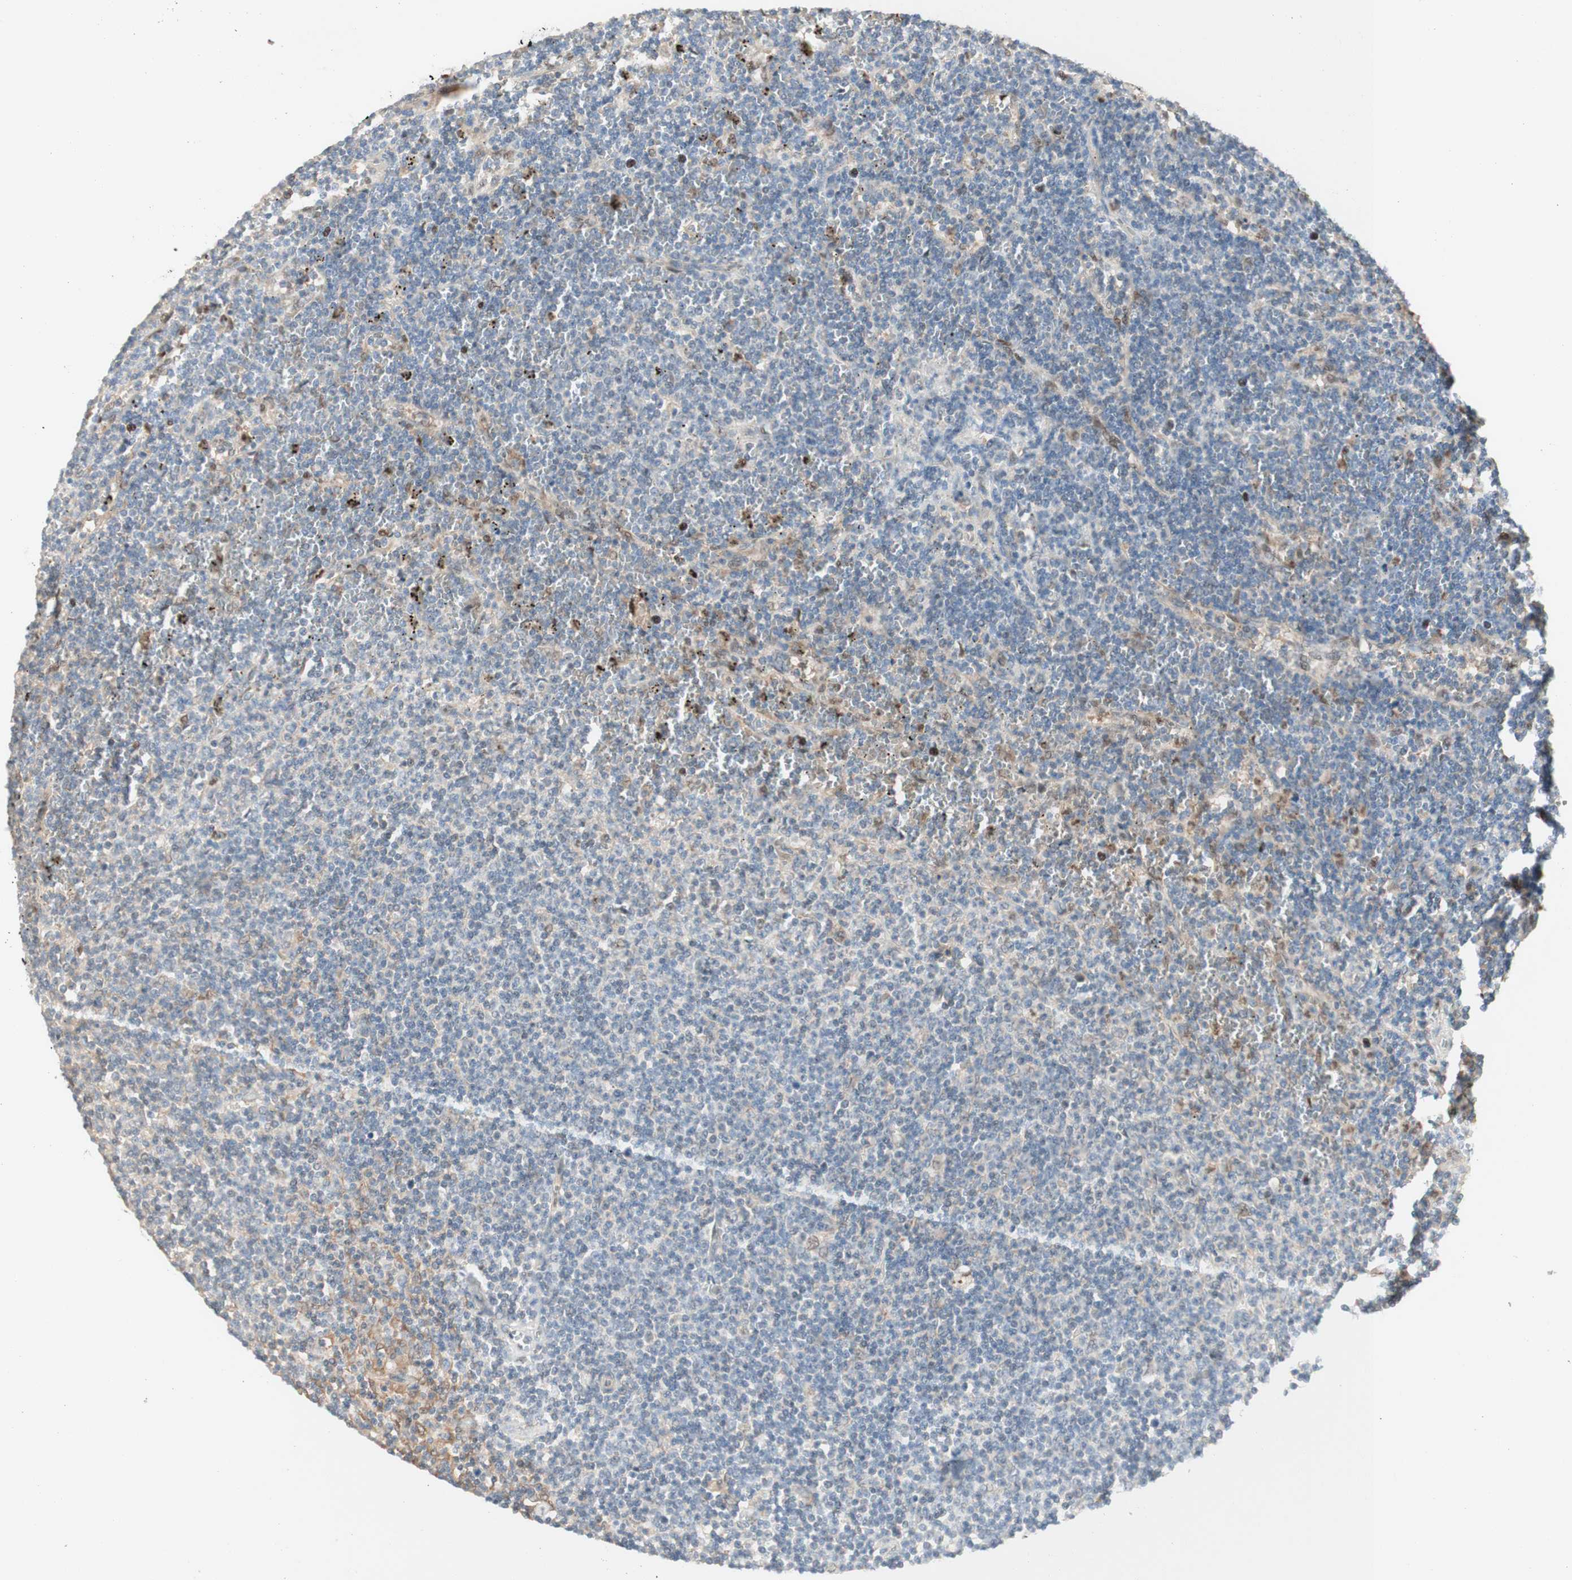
{"staining": {"intensity": "weak", "quantity": "<25%", "location": "cytoplasmic/membranous,nuclear"}, "tissue": "lymphoma", "cell_type": "Tumor cells", "image_type": "cancer", "snomed": [{"axis": "morphology", "description": "Malignant lymphoma, non-Hodgkin's type, Low grade"}, {"axis": "topography", "description": "Spleen"}], "caption": "Immunohistochemistry micrograph of human lymphoma stained for a protein (brown), which reveals no staining in tumor cells.", "gene": "RFNG", "patient": {"sex": "female", "age": 50}}